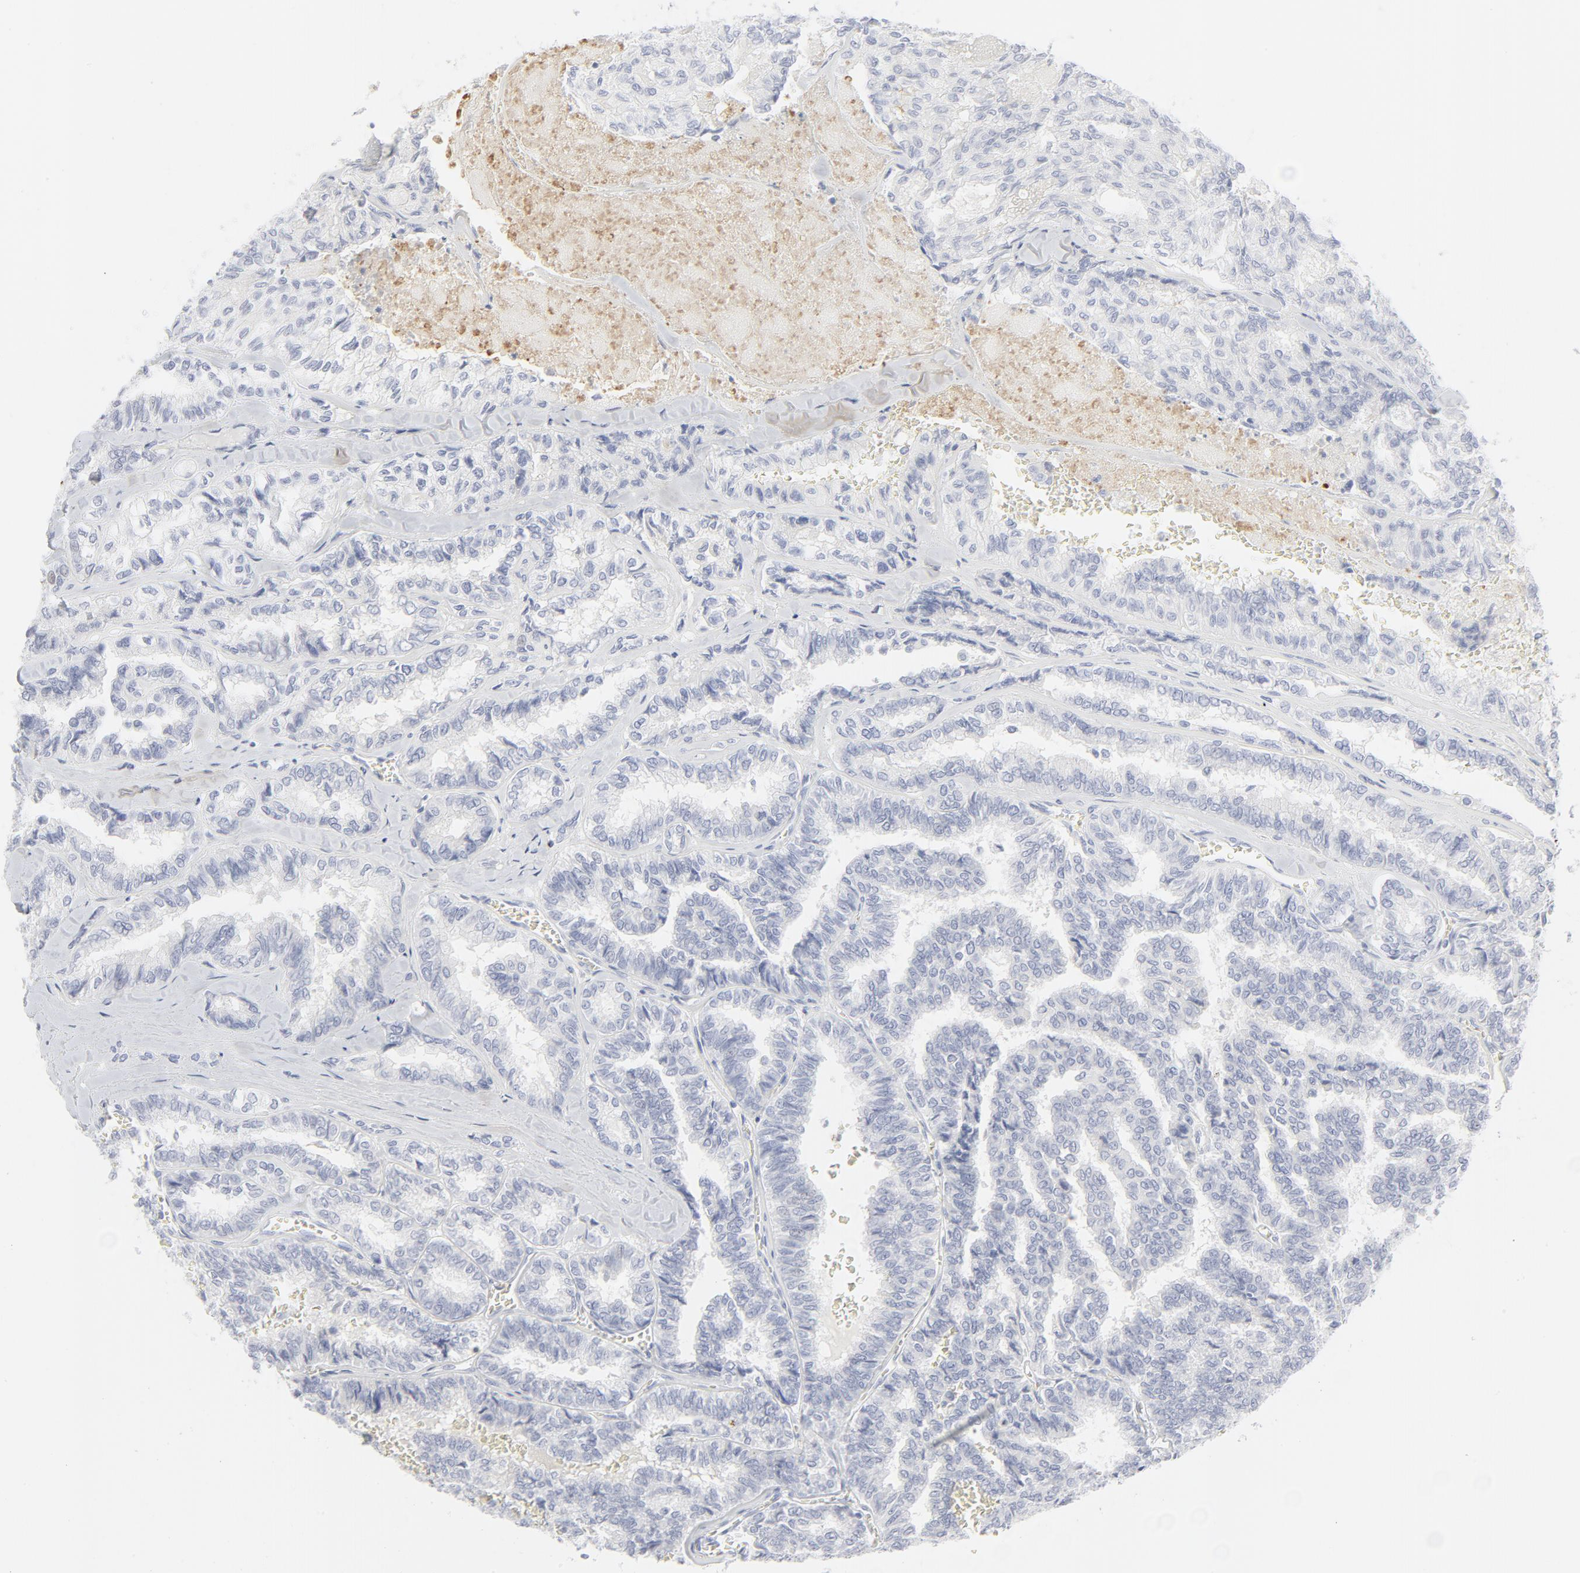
{"staining": {"intensity": "negative", "quantity": "none", "location": "none"}, "tissue": "thyroid cancer", "cell_type": "Tumor cells", "image_type": "cancer", "snomed": [{"axis": "morphology", "description": "Papillary adenocarcinoma, NOS"}, {"axis": "topography", "description": "Thyroid gland"}], "caption": "Immunohistochemical staining of papillary adenocarcinoma (thyroid) exhibits no significant staining in tumor cells.", "gene": "CCR7", "patient": {"sex": "female", "age": 35}}